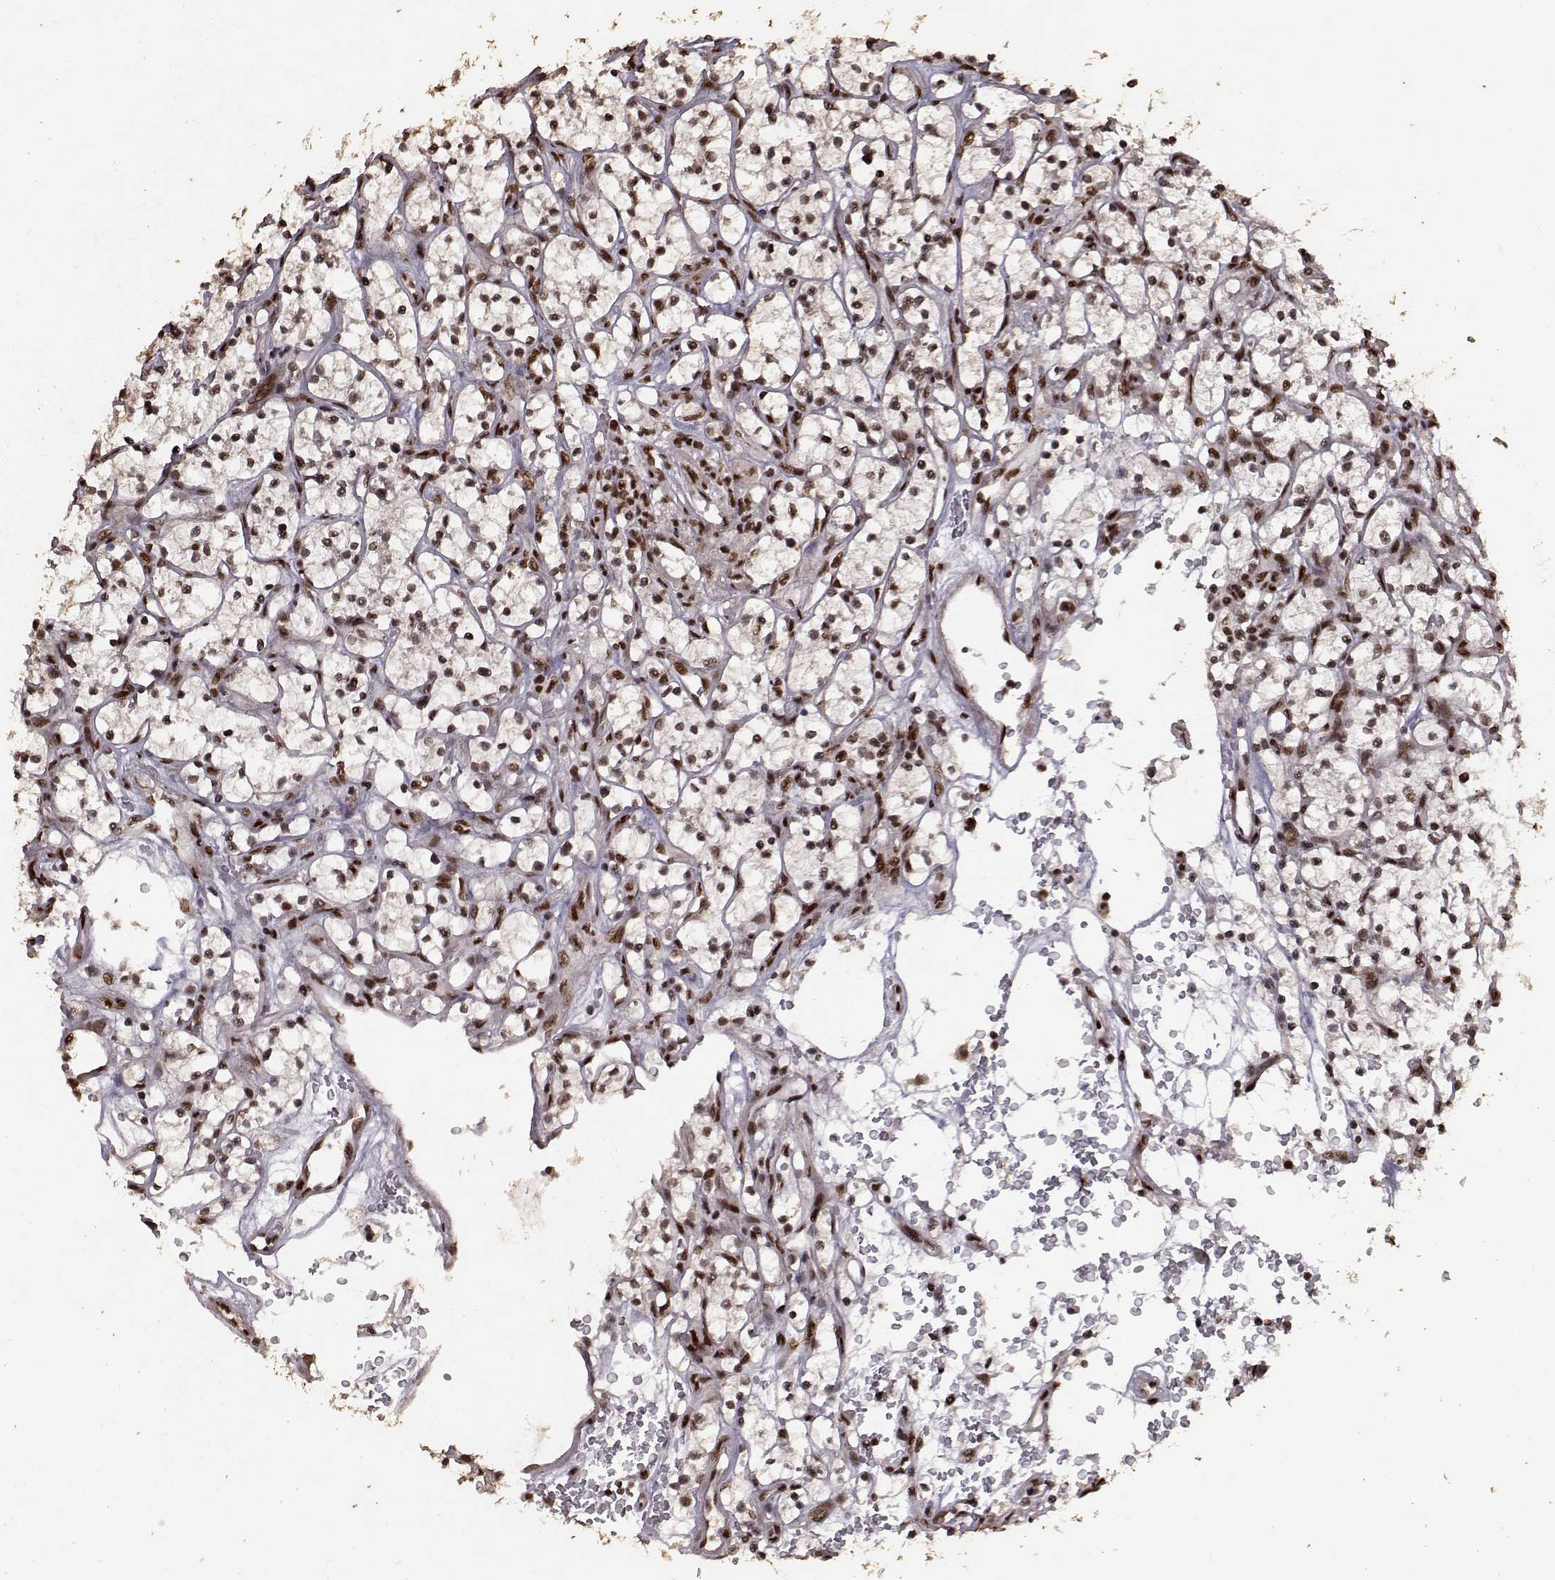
{"staining": {"intensity": "strong", "quantity": "25%-75%", "location": "nuclear"}, "tissue": "renal cancer", "cell_type": "Tumor cells", "image_type": "cancer", "snomed": [{"axis": "morphology", "description": "Adenocarcinoma, NOS"}, {"axis": "topography", "description": "Kidney"}], "caption": "Brown immunohistochemical staining in renal cancer demonstrates strong nuclear positivity in approximately 25%-75% of tumor cells.", "gene": "SF1", "patient": {"sex": "female", "age": 64}}